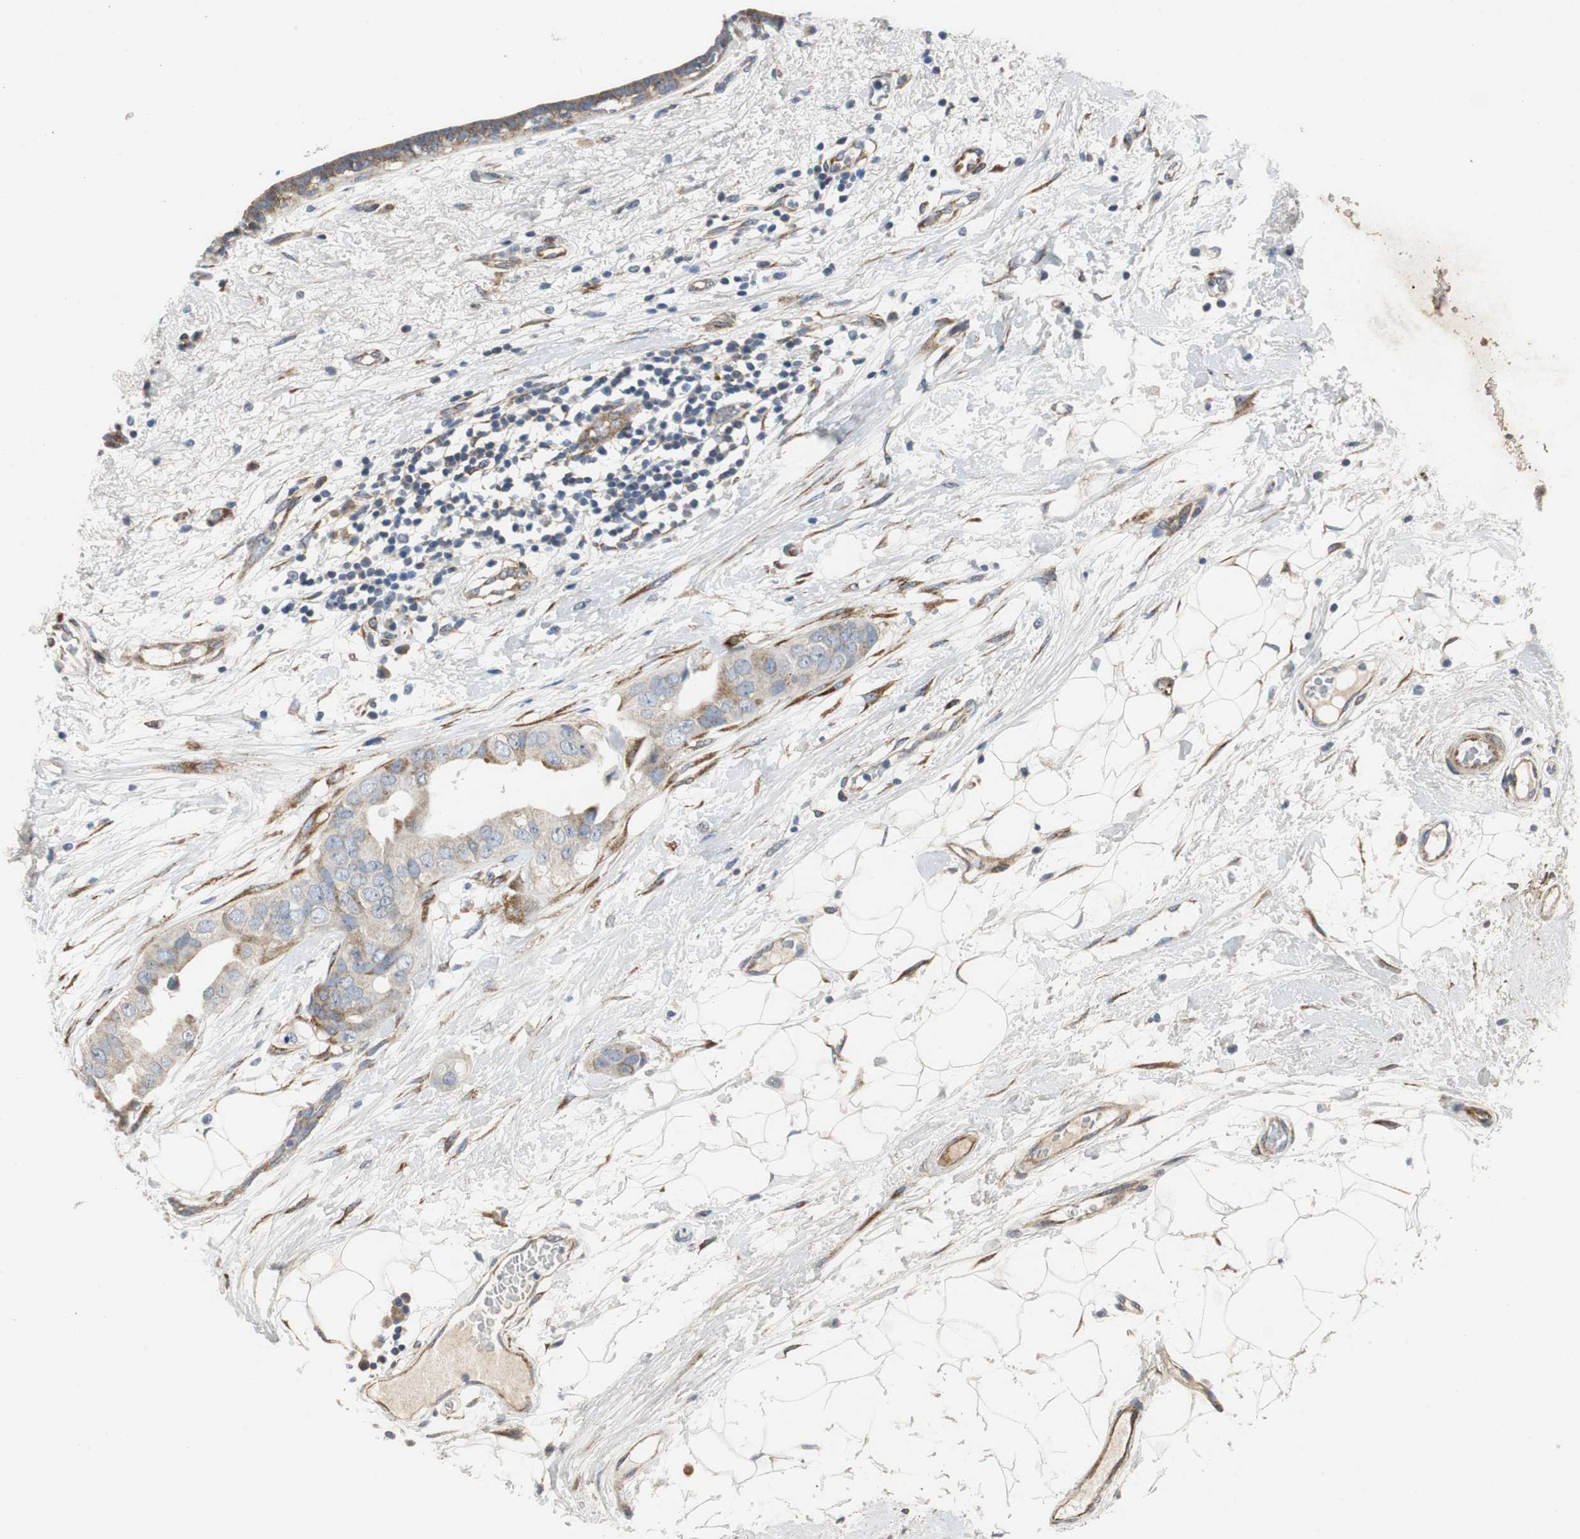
{"staining": {"intensity": "weak", "quantity": "25%-75%", "location": "cytoplasmic/membranous"}, "tissue": "breast cancer", "cell_type": "Tumor cells", "image_type": "cancer", "snomed": [{"axis": "morphology", "description": "Duct carcinoma"}, {"axis": "topography", "description": "Breast"}], "caption": "DAB immunohistochemical staining of human breast cancer shows weak cytoplasmic/membranous protein staining in approximately 25%-75% of tumor cells. (DAB (3,3'-diaminobenzidine) IHC with brightfield microscopy, high magnification).", "gene": "ISCU", "patient": {"sex": "female", "age": 40}}